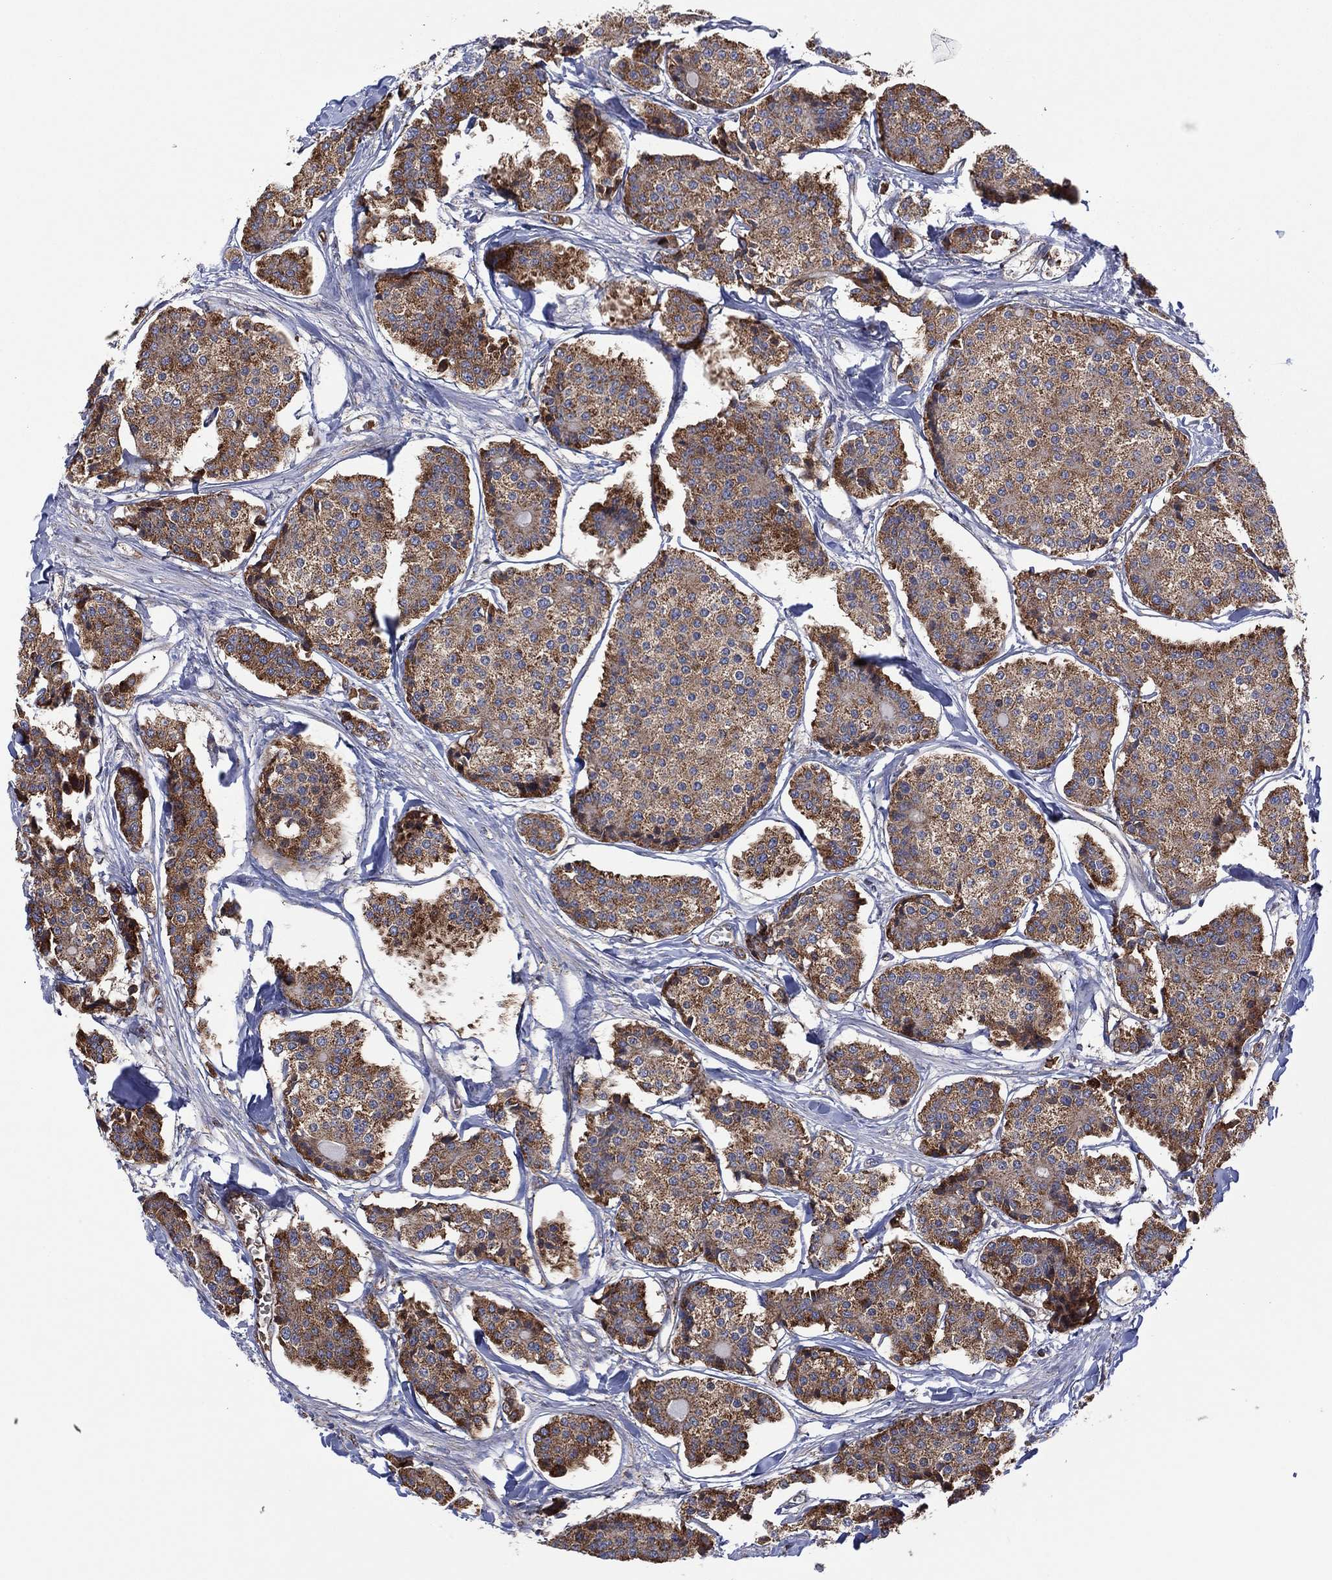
{"staining": {"intensity": "moderate", "quantity": ">75%", "location": "cytoplasmic/membranous"}, "tissue": "carcinoid", "cell_type": "Tumor cells", "image_type": "cancer", "snomed": [{"axis": "morphology", "description": "Carcinoid, malignant, NOS"}, {"axis": "topography", "description": "Small intestine"}], "caption": "An IHC image of neoplastic tissue is shown. Protein staining in brown shows moderate cytoplasmic/membranous positivity in malignant carcinoid within tumor cells. The protein is stained brown, and the nuclei are stained in blue (DAB (3,3'-diaminobenzidine) IHC with brightfield microscopy, high magnification).", "gene": "PIDD1", "patient": {"sex": "female", "age": 65}}